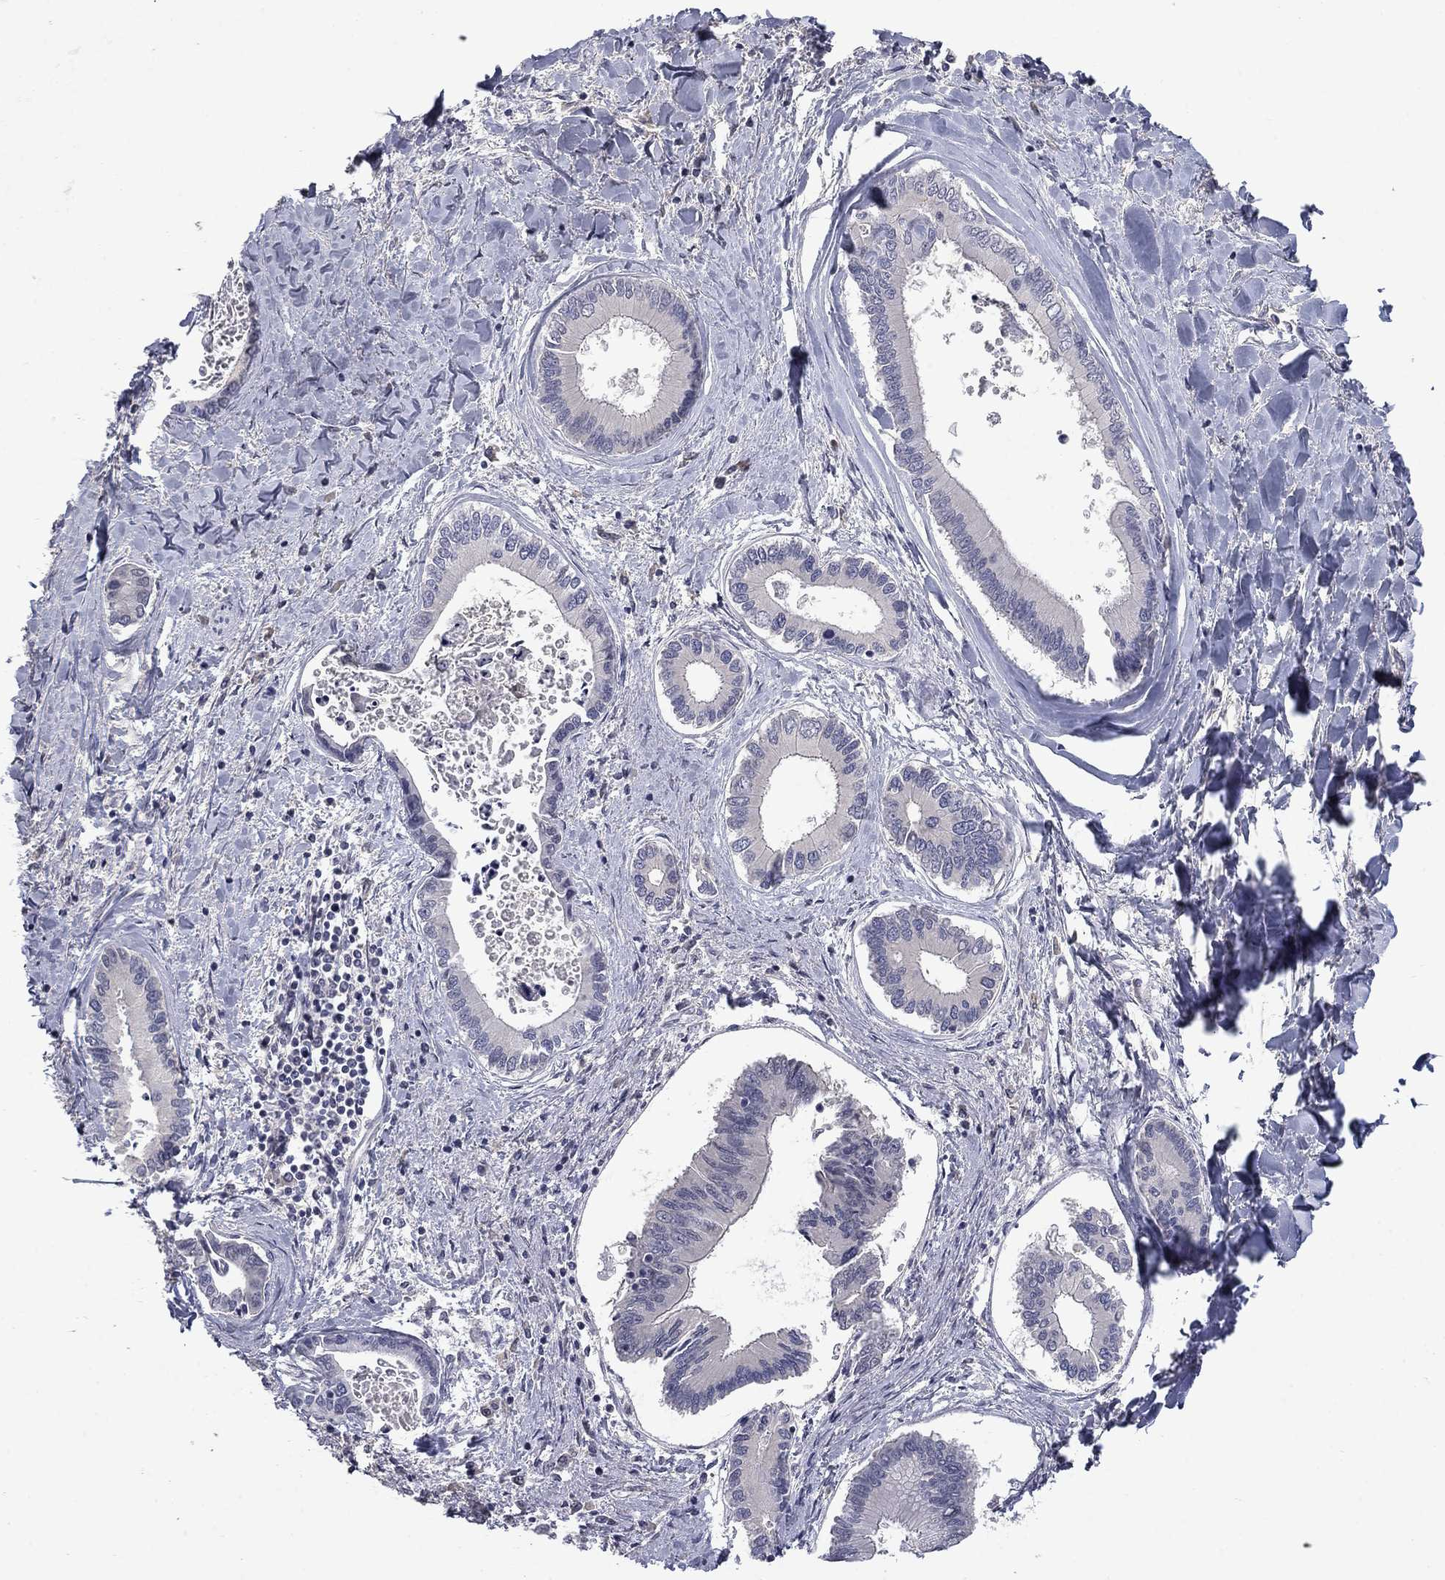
{"staining": {"intensity": "negative", "quantity": "none", "location": "none"}, "tissue": "liver cancer", "cell_type": "Tumor cells", "image_type": "cancer", "snomed": [{"axis": "morphology", "description": "Cholangiocarcinoma"}, {"axis": "topography", "description": "Liver"}], "caption": "High power microscopy histopathology image of an IHC micrograph of liver cancer (cholangiocarcinoma), revealing no significant staining in tumor cells.", "gene": "SLC51A", "patient": {"sex": "male", "age": 66}}